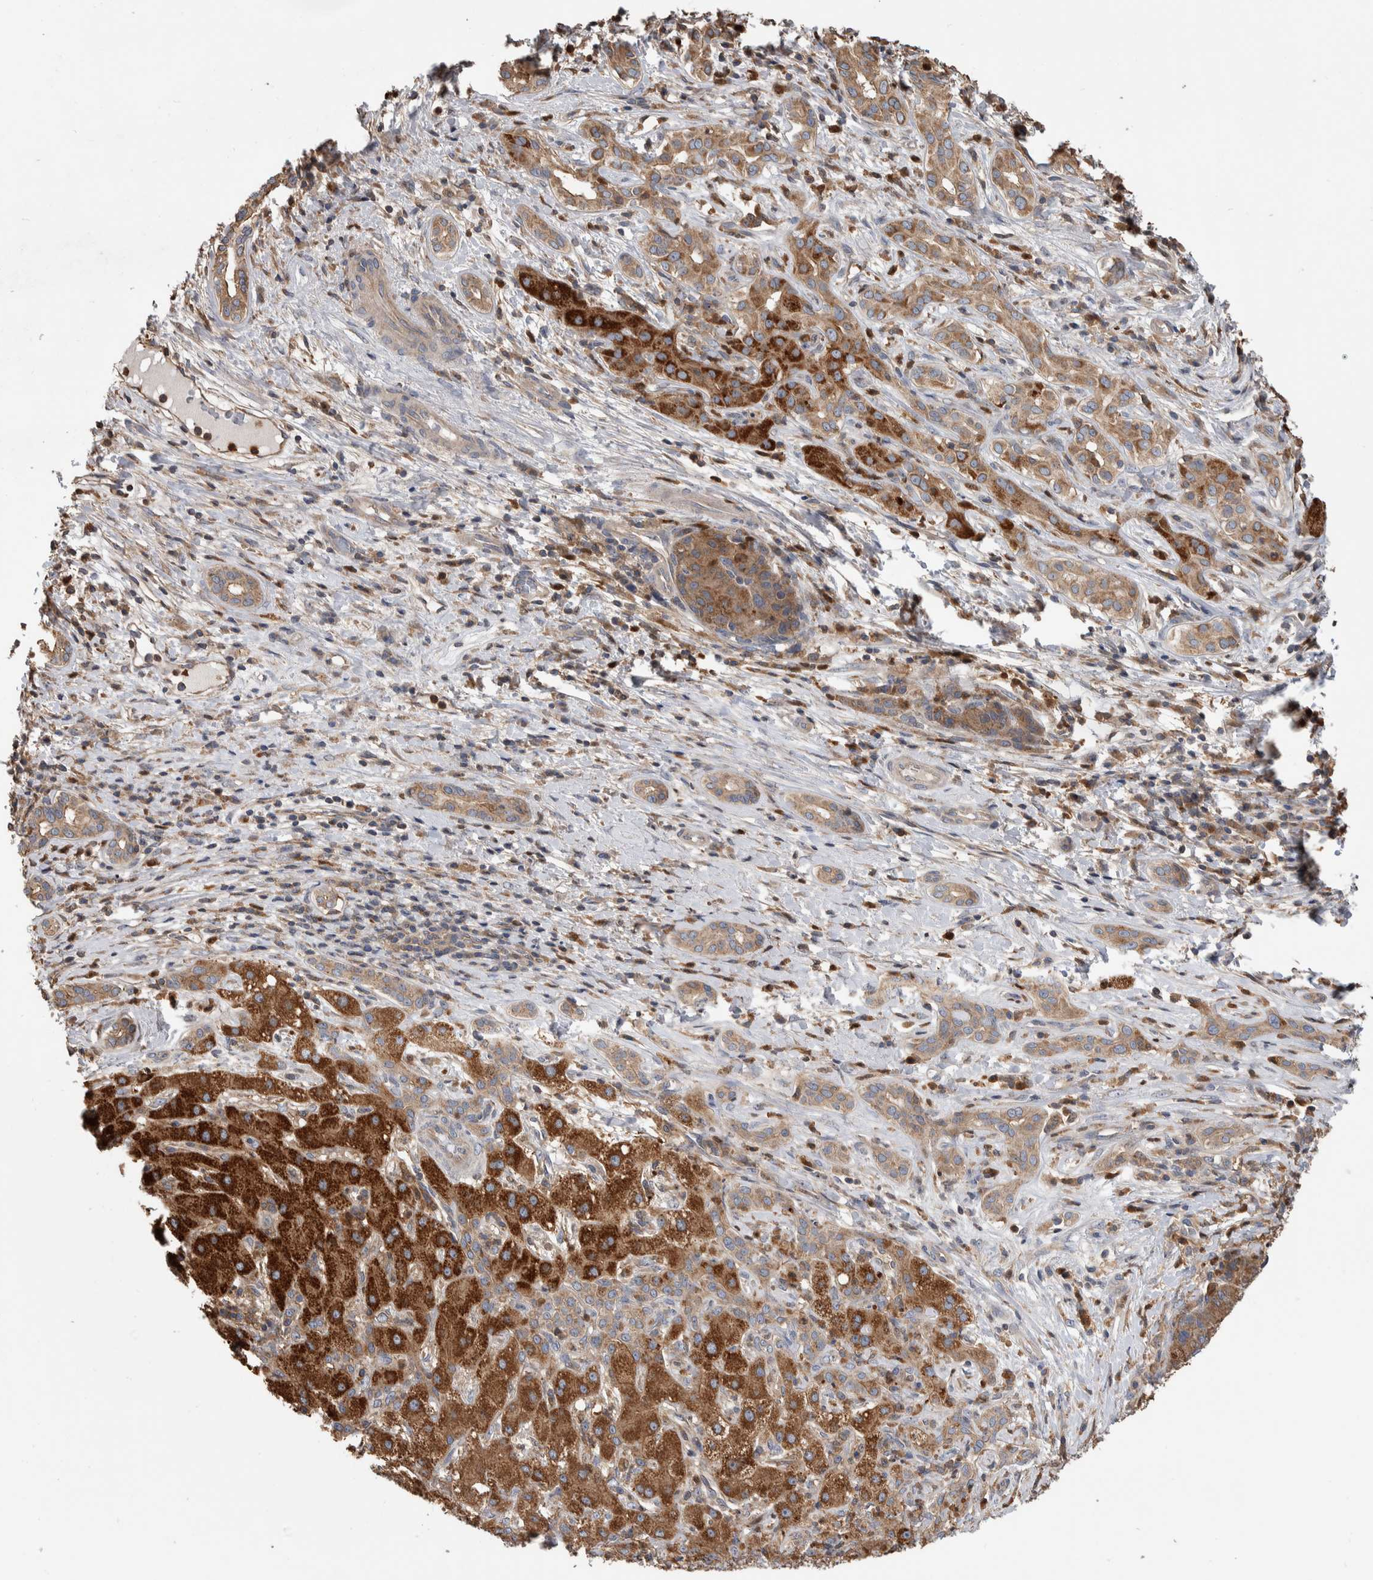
{"staining": {"intensity": "strong", "quantity": "<25%", "location": "cytoplasmic/membranous"}, "tissue": "liver cancer", "cell_type": "Tumor cells", "image_type": "cancer", "snomed": [{"axis": "morphology", "description": "Carcinoma, Hepatocellular, NOS"}, {"axis": "topography", "description": "Liver"}], "caption": "Immunohistochemistry (IHC) of liver cancer (hepatocellular carcinoma) displays medium levels of strong cytoplasmic/membranous positivity in about <25% of tumor cells.", "gene": "SDCBP", "patient": {"sex": "male", "age": 65}}